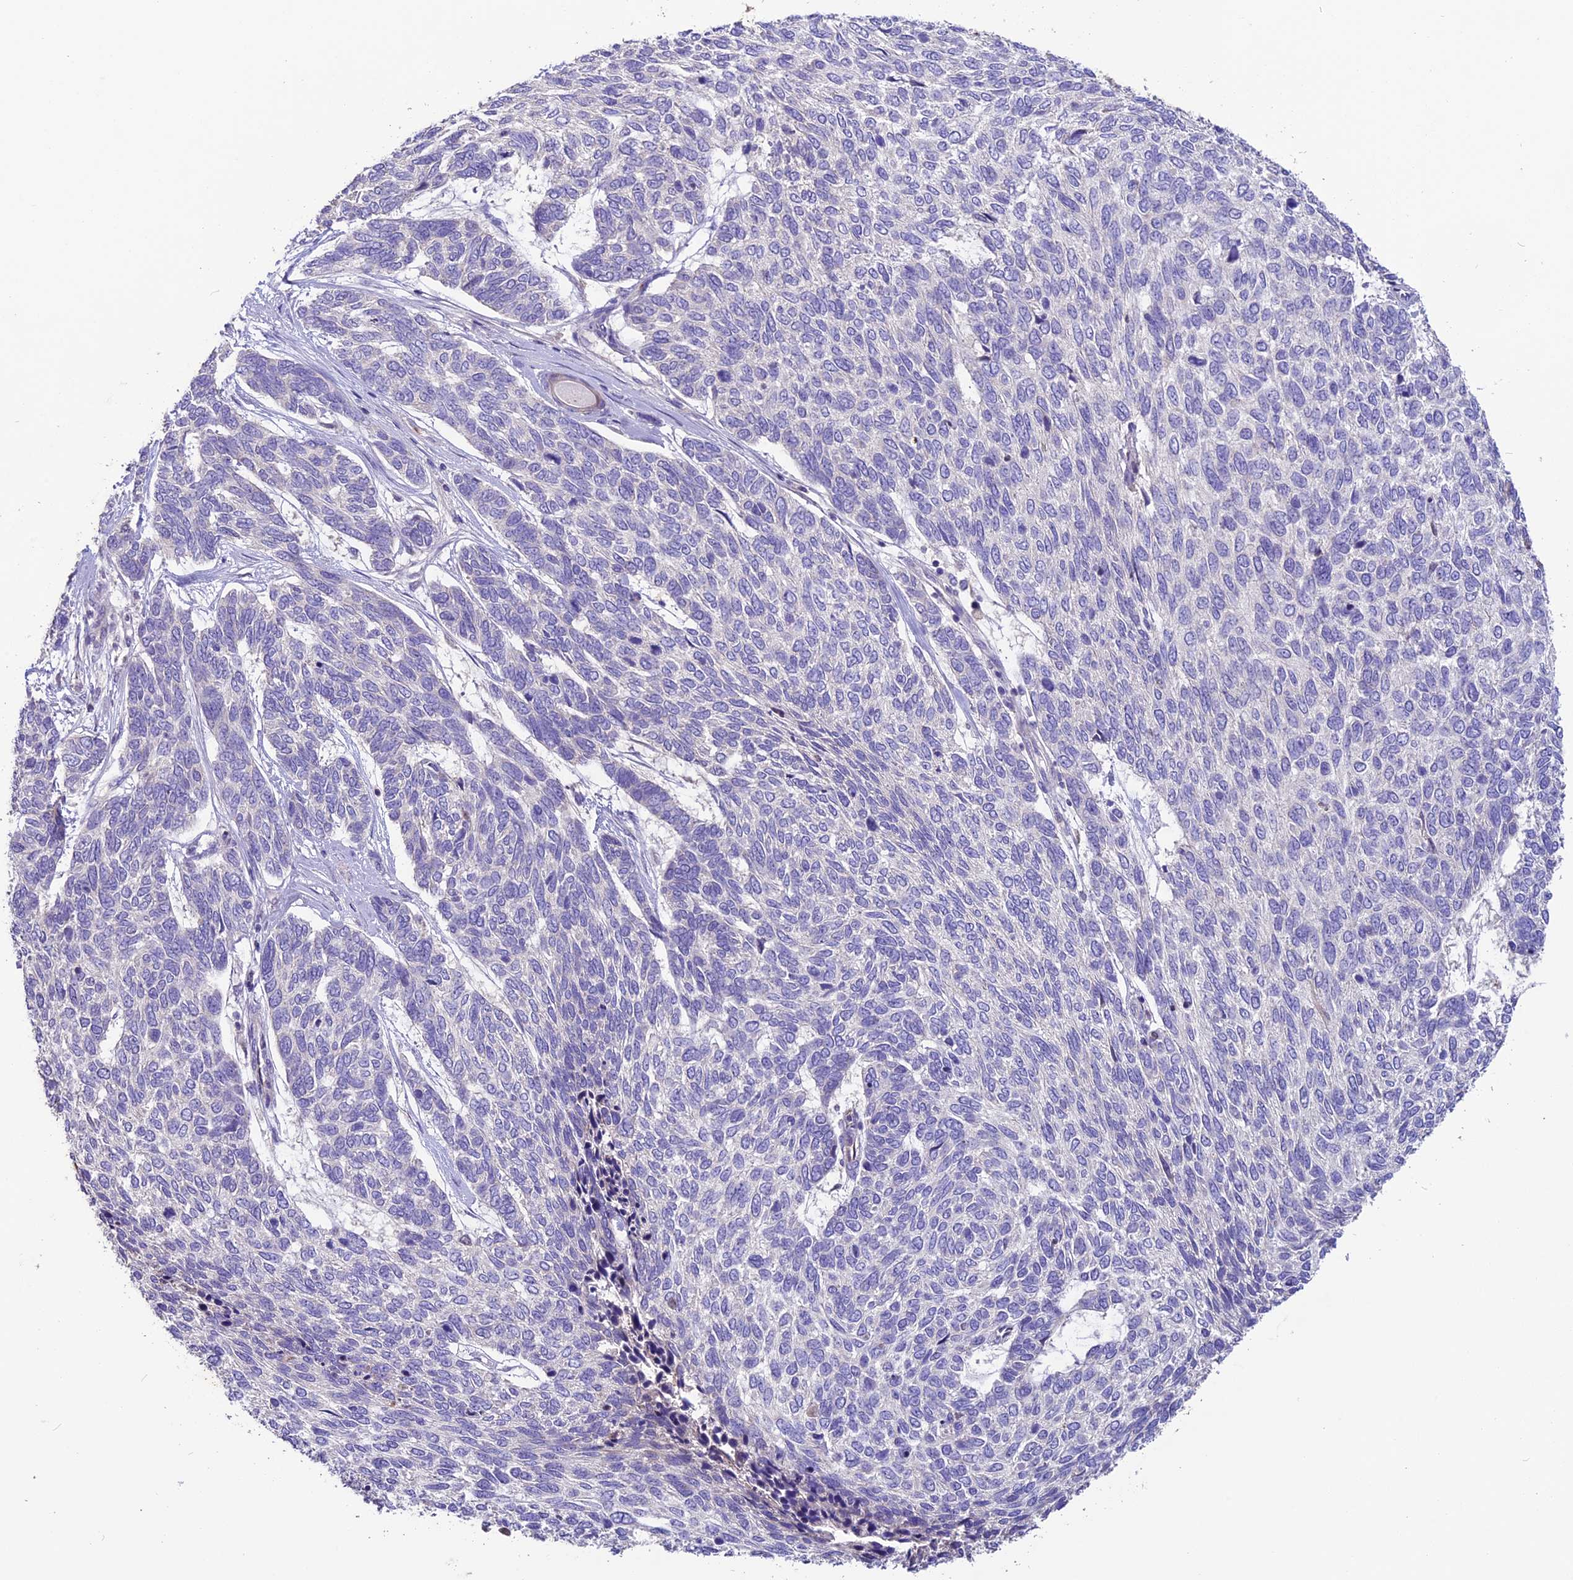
{"staining": {"intensity": "negative", "quantity": "none", "location": "none"}, "tissue": "skin cancer", "cell_type": "Tumor cells", "image_type": "cancer", "snomed": [{"axis": "morphology", "description": "Basal cell carcinoma"}, {"axis": "topography", "description": "Skin"}], "caption": "Micrograph shows no significant protein positivity in tumor cells of skin cancer (basal cell carcinoma).", "gene": "CD99L2", "patient": {"sex": "female", "age": 65}}